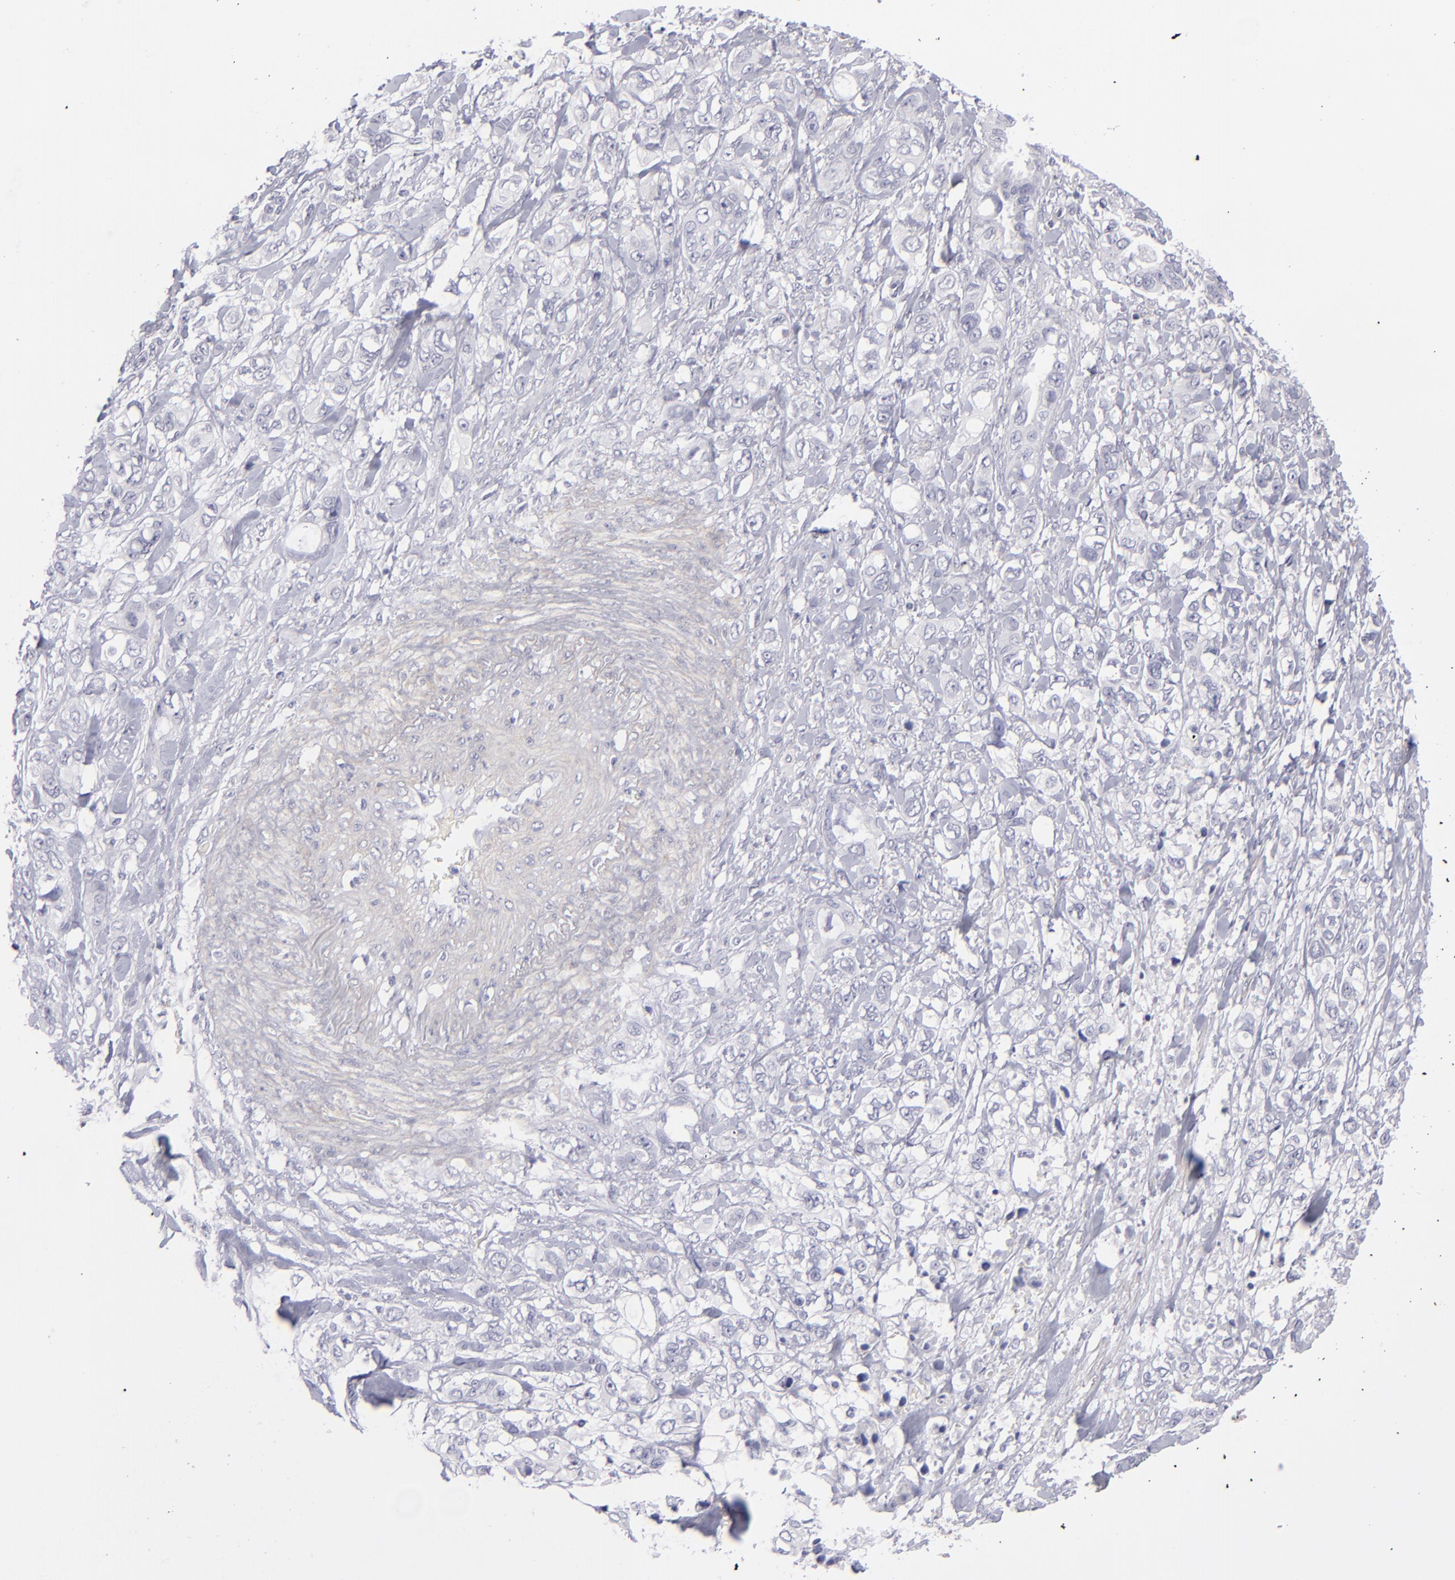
{"staining": {"intensity": "negative", "quantity": "none", "location": "none"}, "tissue": "stomach cancer", "cell_type": "Tumor cells", "image_type": "cancer", "snomed": [{"axis": "morphology", "description": "Adenocarcinoma, NOS"}, {"axis": "topography", "description": "Stomach, upper"}], "caption": "Immunohistochemistry (IHC) photomicrograph of stomach cancer stained for a protein (brown), which reveals no staining in tumor cells.", "gene": "MYH11", "patient": {"sex": "male", "age": 47}}